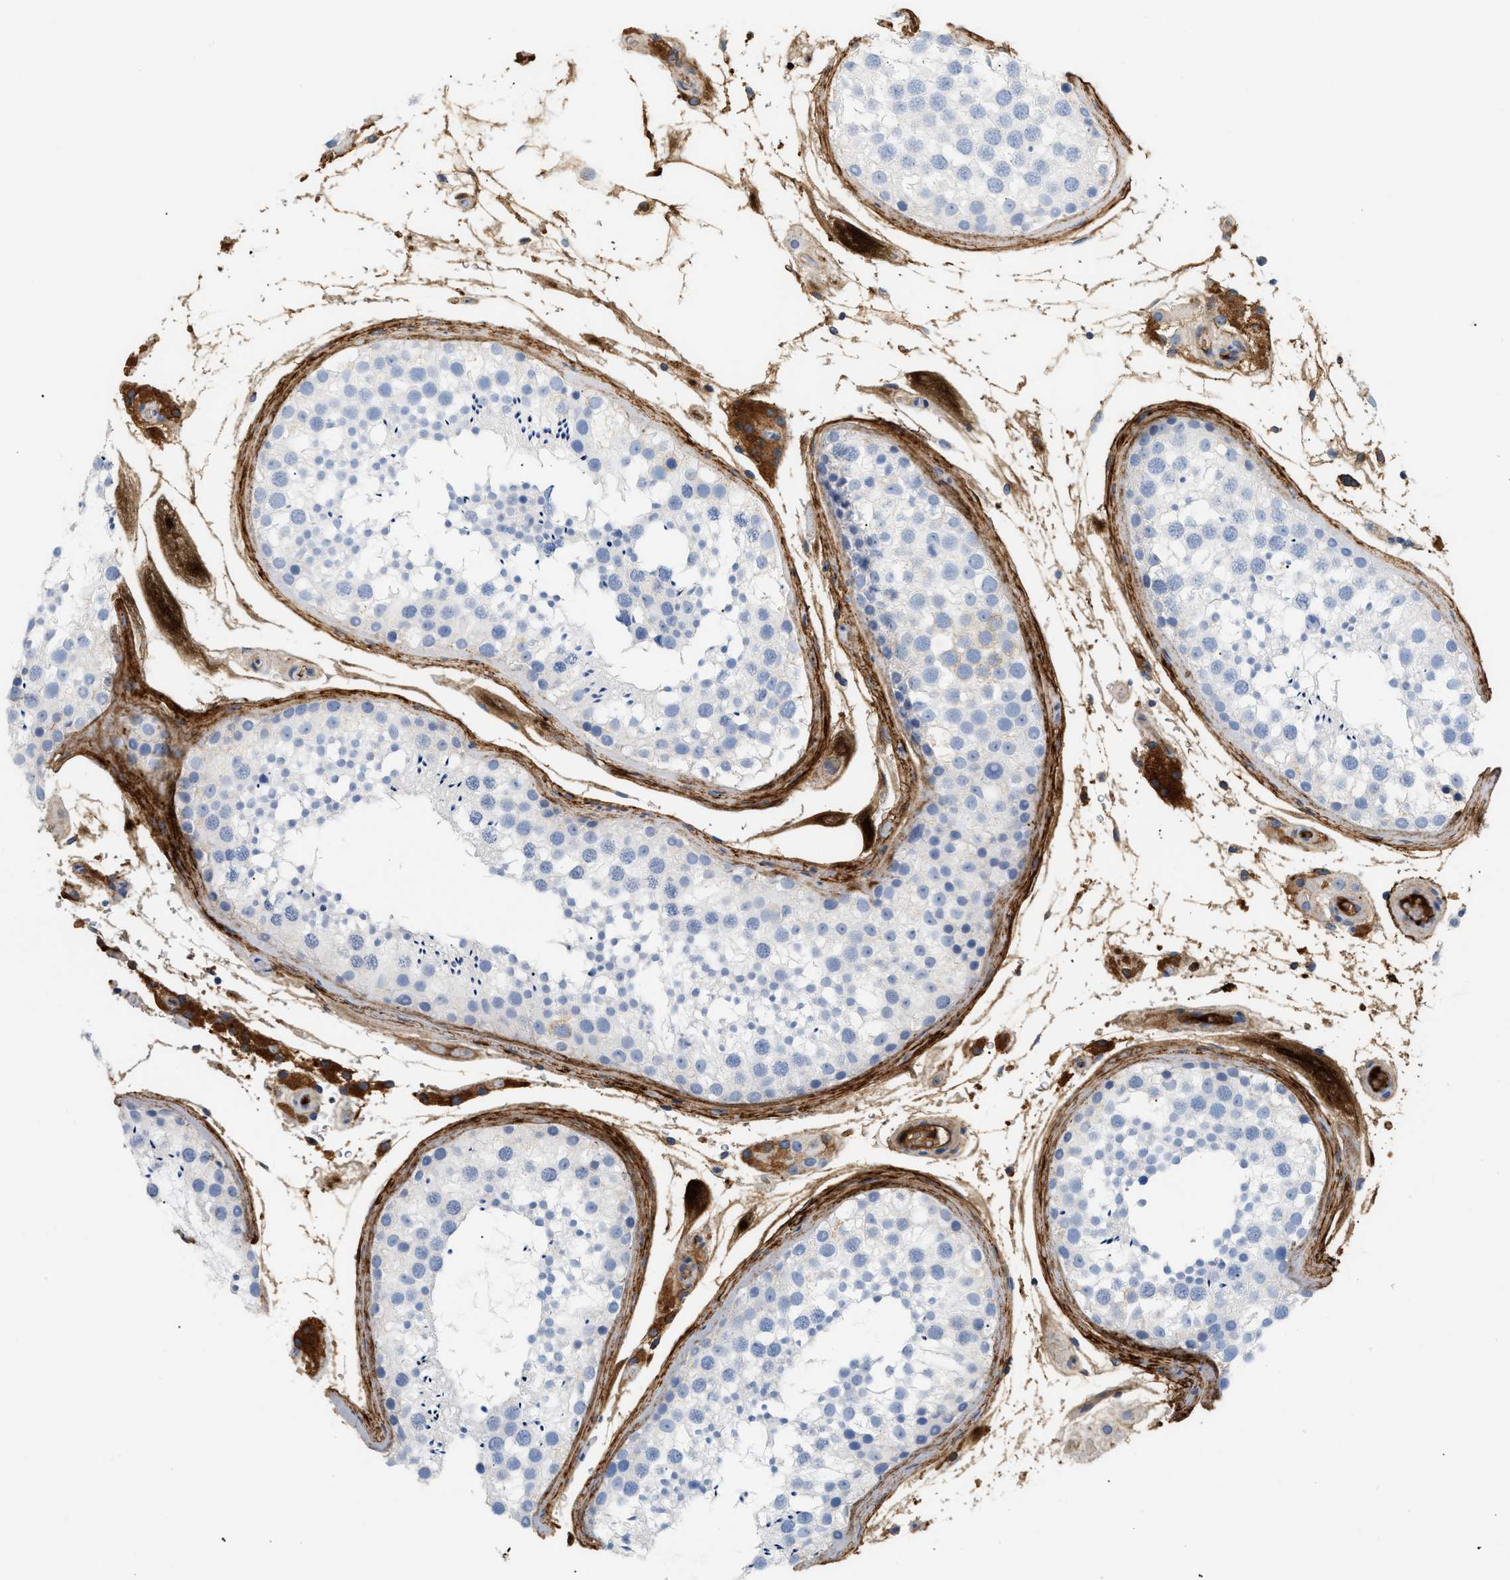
{"staining": {"intensity": "negative", "quantity": "none", "location": "none"}, "tissue": "testis", "cell_type": "Cells in seminiferous ducts", "image_type": "normal", "snomed": [{"axis": "morphology", "description": "Normal tissue, NOS"}, {"axis": "topography", "description": "Testis"}], "caption": "DAB immunohistochemical staining of normal human testis shows no significant positivity in cells in seminiferous ducts. (DAB (3,3'-diaminobenzidine) immunohistochemistry, high magnification).", "gene": "CFH", "patient": {"sex": "male", "age": 46}}